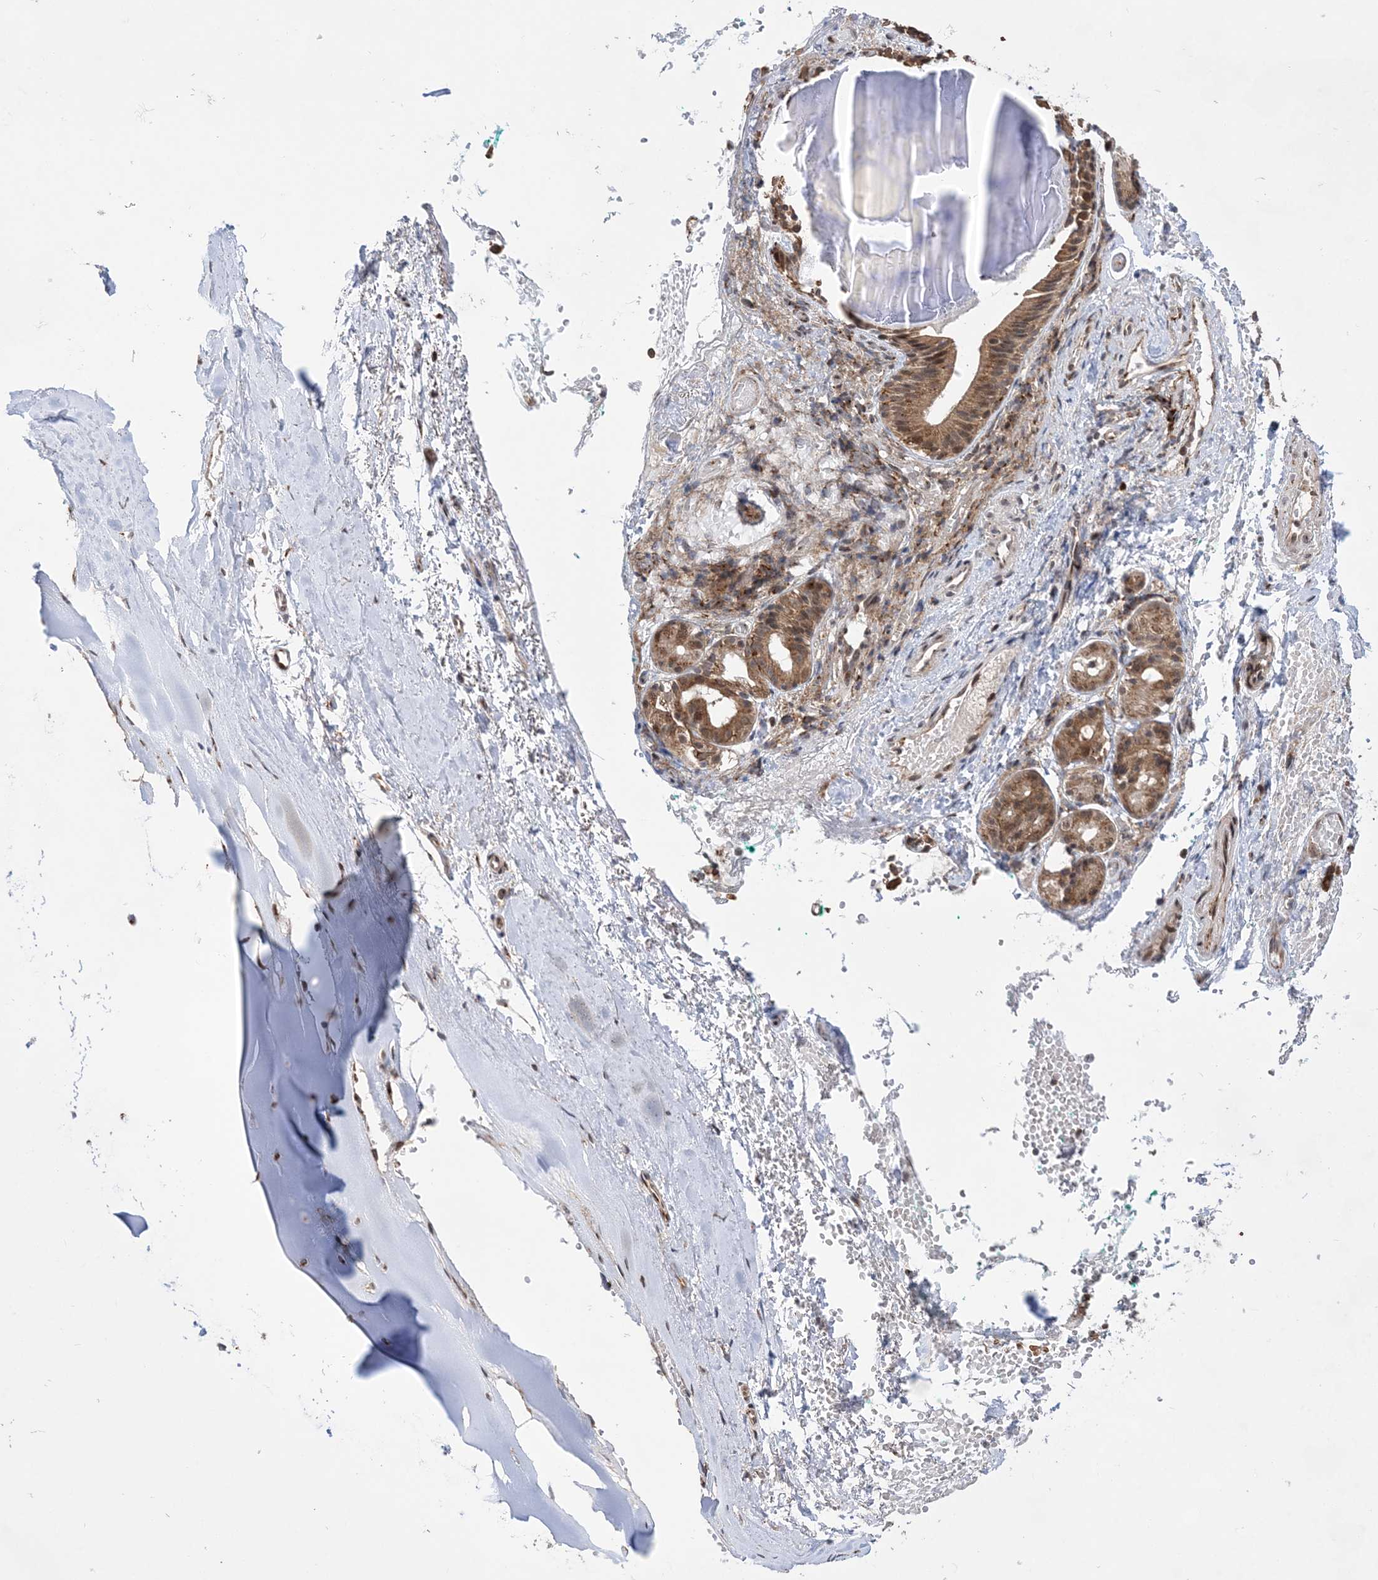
{"staining": {"intensity": "negative", "quantity": "none", "location": "none"}, "tissue": "adipose tissue", "cell_type": "Adipocytes", "image_type": "normal", "snomed": [{"axis": "morphology", "description": "Normal tissue, NOS"}, {"axis": "morphology", "description": "Basal cell carcinoma"}, {"axis": "topography", "description": "Cartilage tissue"}, {"axis": "topography", "description": "Nasopharynx"}, {"axis": "topography", "description": "Oral tissue"}], "caption": "Immunohistochemical staining of benign adipose tissue reveals no significant staining in adipocytes.", "gene": "ANAPC15", "patient": {"sex": "female", "age": 77}}